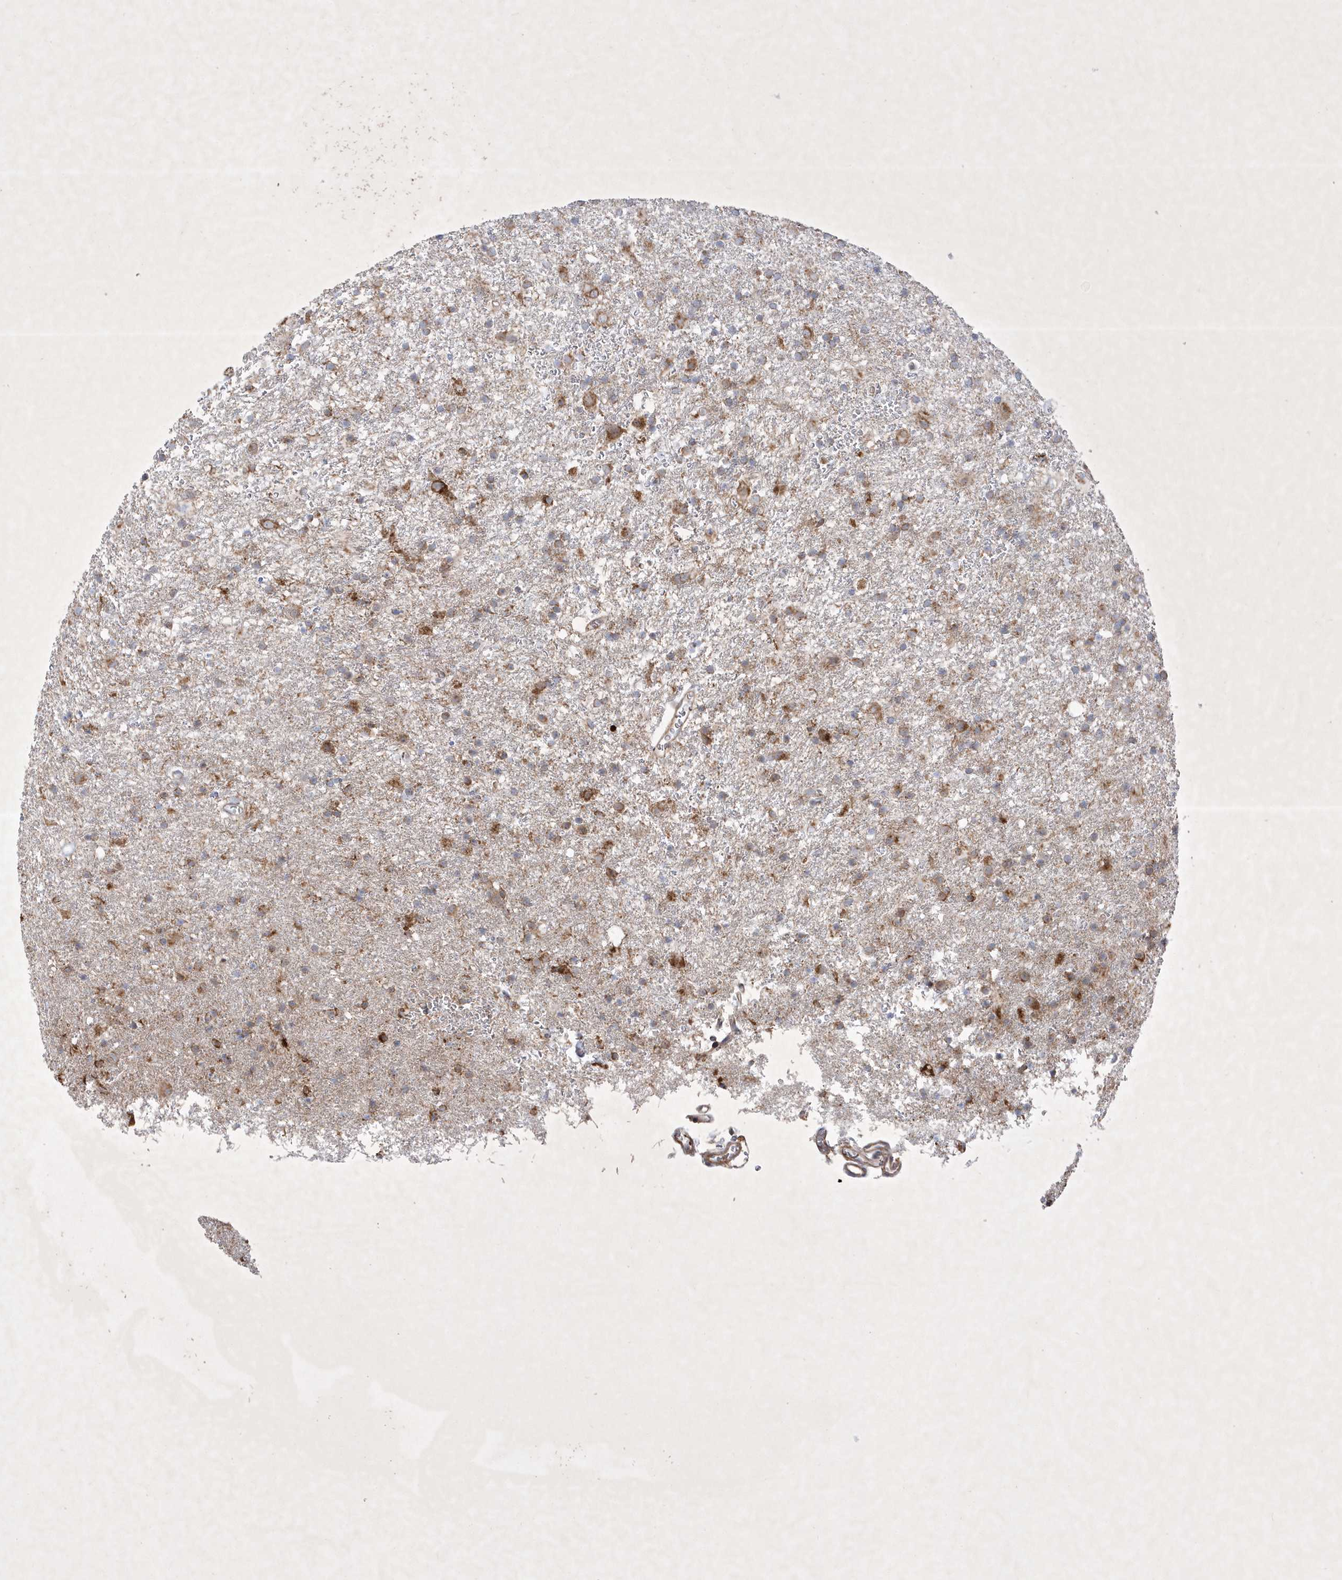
{"staining": {"intensity": "moderate", "quantity": "<25%", "location": "cytoplasmic/membranous"}, "tissue": "glioma", "cell_type": "Tumor cells", "image_type": "cancer", "snomed": [{"axis": "morphology", "description": "Glioma, malignant, Low grade"}, {"axis": "topography", "description": "Brain"}], "caption": "Immunohistochemistry (IHC) micrograph of malignant glioma (low-grade) stained for a protein (brown), which reveals low levels of moderate cytoplasmic/membranous positivity in about <25% of tumor cells.", "gene": "OPA1", "patient": {"sex": "male", "age": 65}}